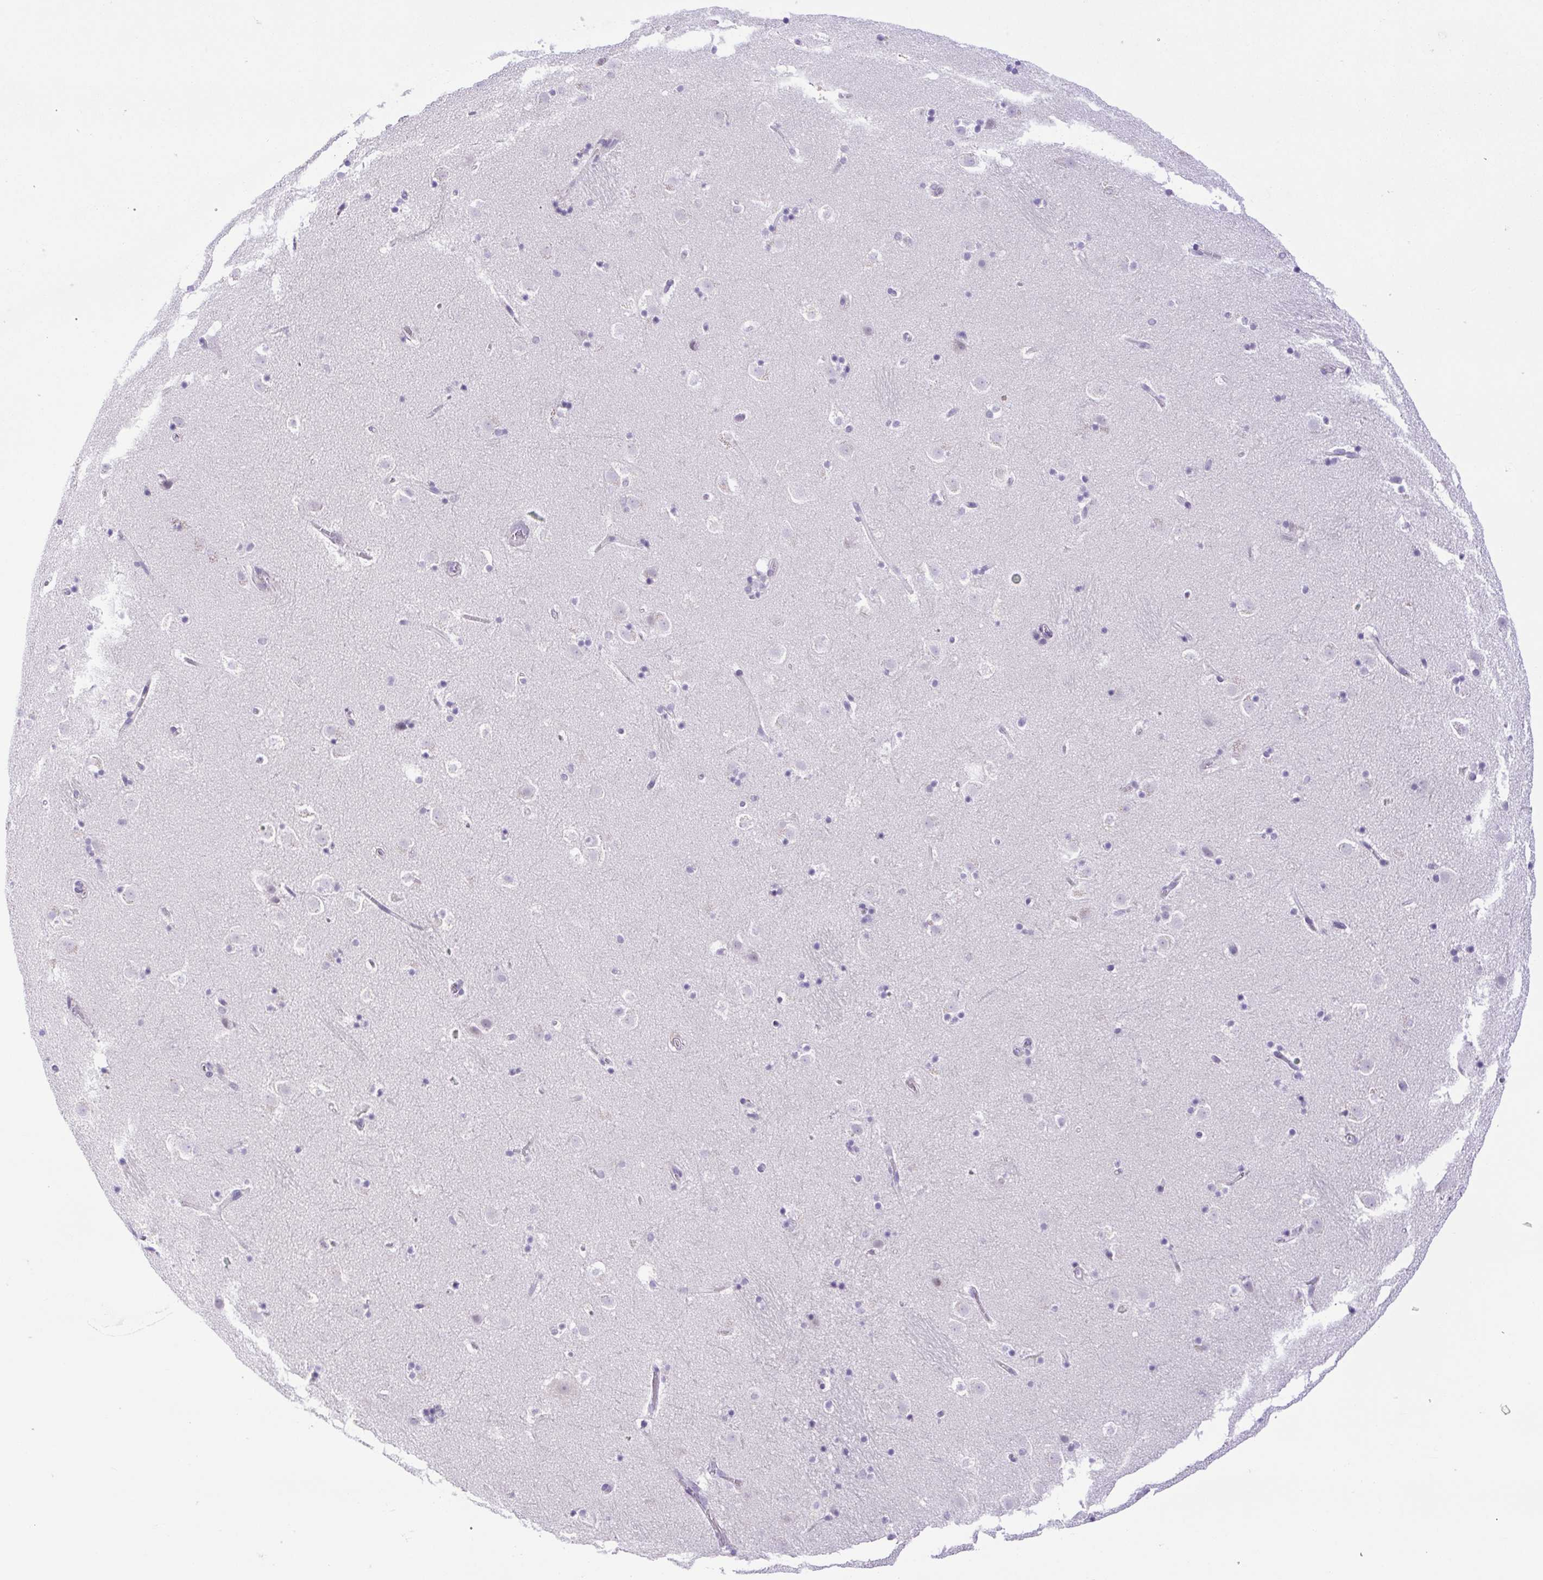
{"staining": {"intensity": "negative", "quantity": "none", "location": "none"}, "tissue": "caudate", "cell_type": "Glial cells", "image_type": "normal", "snomed": [{"axis": "morphology", "description": "Normal tissue, NOS"}, {"axis": "topography", "description": "Lateral ventricle wall"}], "caption": "A high-resolution photomicrograph shows immunohistochemistry staining of unremarkable caudate, which shows no significant expression in glial cells. (DAB immunohistochemistry (IHC) visualized using brightfield microscopy, high magnification).", "gene": "FAM177B", "patient": {"sex": "male", "age": 37}}